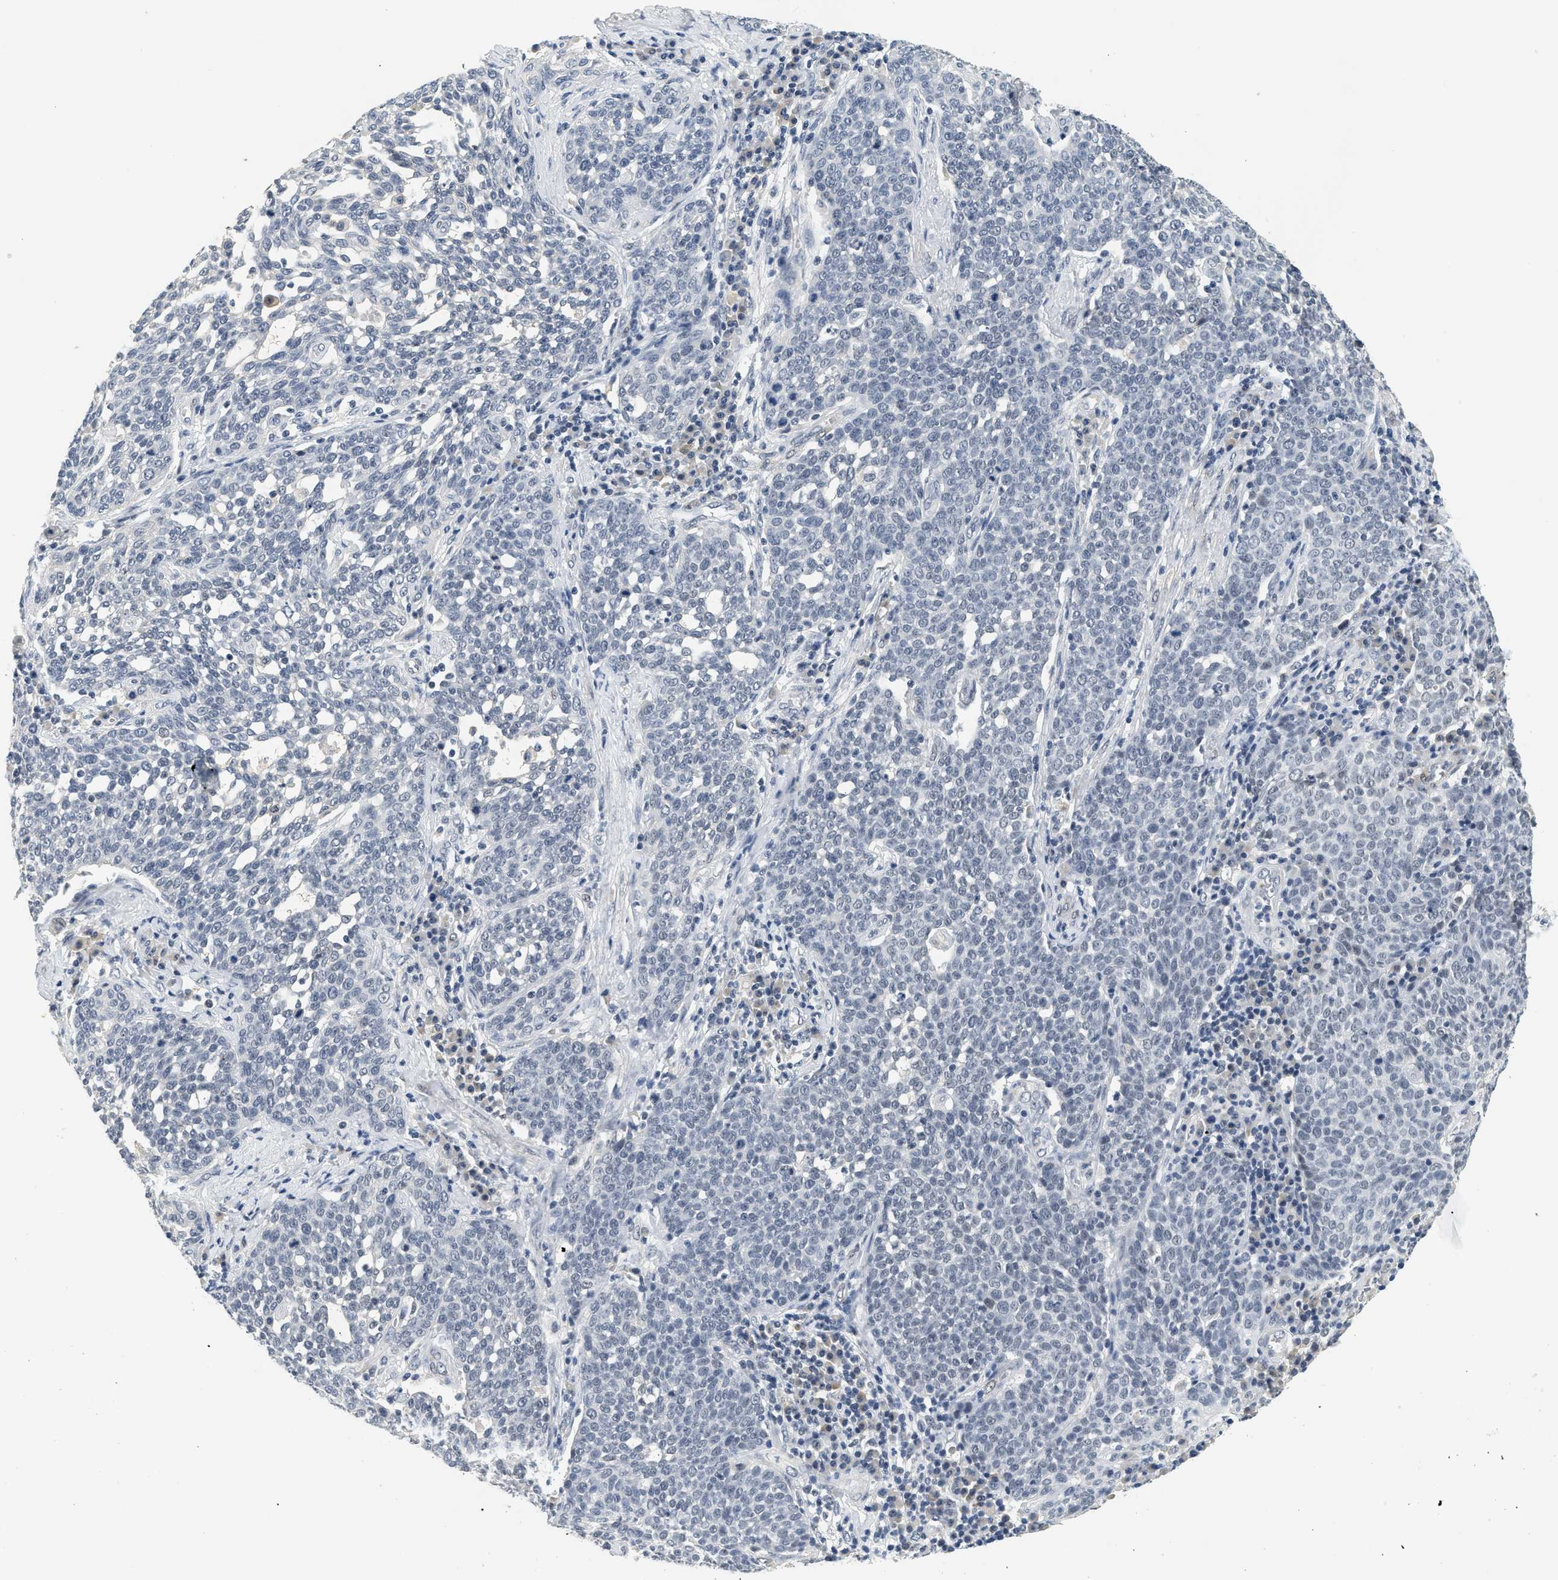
{"staining": {"intensity": "negative", "quantity": "none", "location": "none"}, "tissue": "cervical cancer", "cell_type": "Tumor cells", "image_type": "cancer", "snomed": [{"axis": "morphology", "description": "Squamous cell carcinoma, NOS"}, {"axis": "topography", "description": "Cervix"}], "caption": "Human cervical cancer stained for a protein using IHC demonstrates no expression in tumor cells.", "gene": "MZF1", "patient": {"sex": "female", "age": 34}}